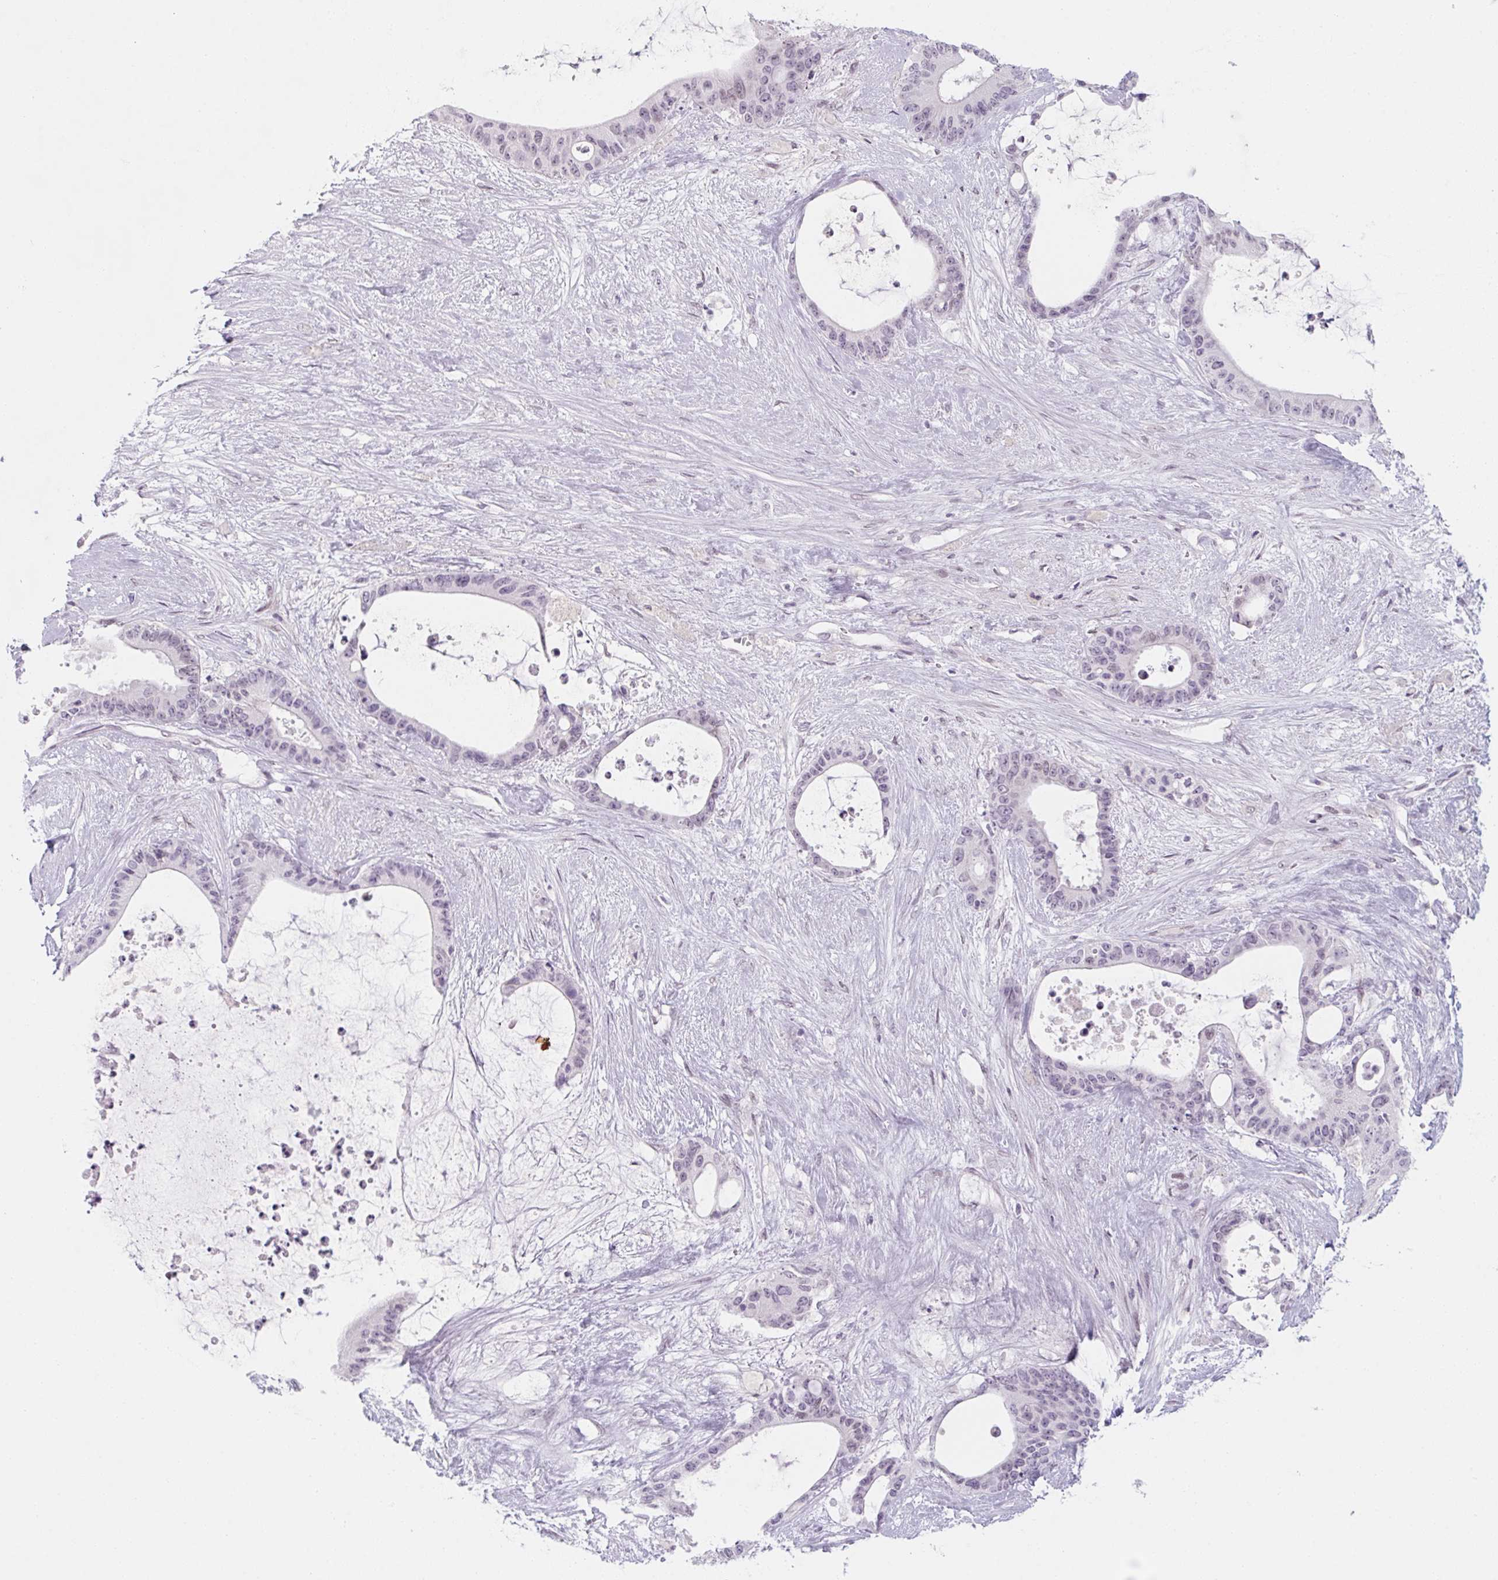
{"staining": {"intensity": "negative", "quantity": "none", "location": "none"}, "tissue": "liver cancer", "cell_type": "Tumor cells", "image_type": "cancer", "snomed": [{"axis": "morphology", "description": "Normal tissue, NOS"}, {"axis": "morphology", "description": "Cholangiocarcinoma"}, {"axis": "topography", "description": "Liver"}, {"axis": "topography", "description": "Peripheral nerve tissue"}], "caption": "There is no significant expression in tumor cells of liver cancer (cholangiocarcinoma).", "gene": "KCNQ2", "patient": {"sex": "female", "age": 73}}